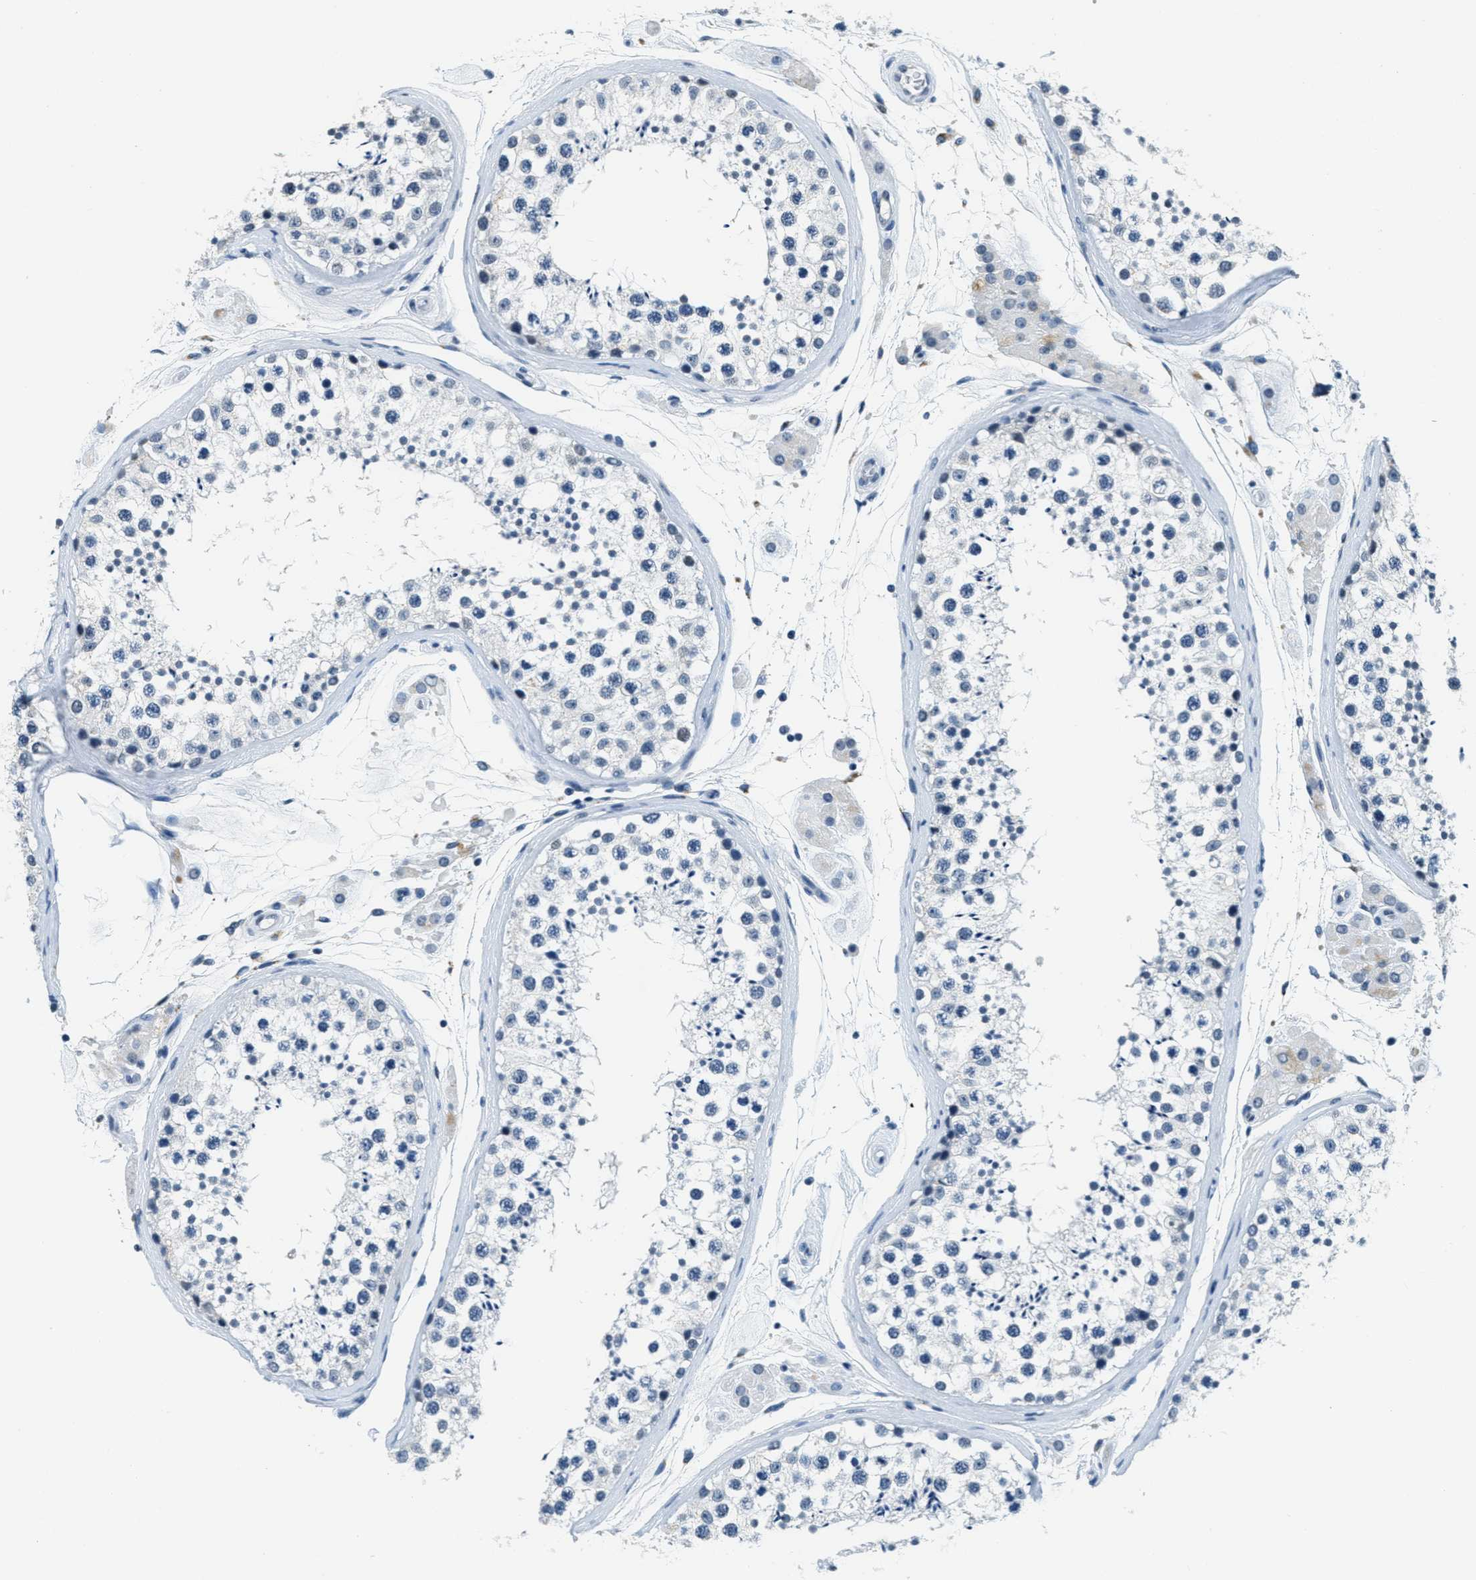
{"staining": {"intensity": "negative", "quantity": "none", "location": "none"}, "tissue": "testis", "cell_type": "Cells in seminiferous ducts", "image_type": "normal", "snomed": [{"axis": "morphology", "description": "Normal tissue, NOS"}, {"axis": "topography", "description": "Testis"}], "caption": "A high-resolution image shows immunohistochemistry staining of normal testis, which shows no significant positivity in cells in seminiferous ducts.", "gene": "CA4", "patient": {"sex": "male", "age": 46}}